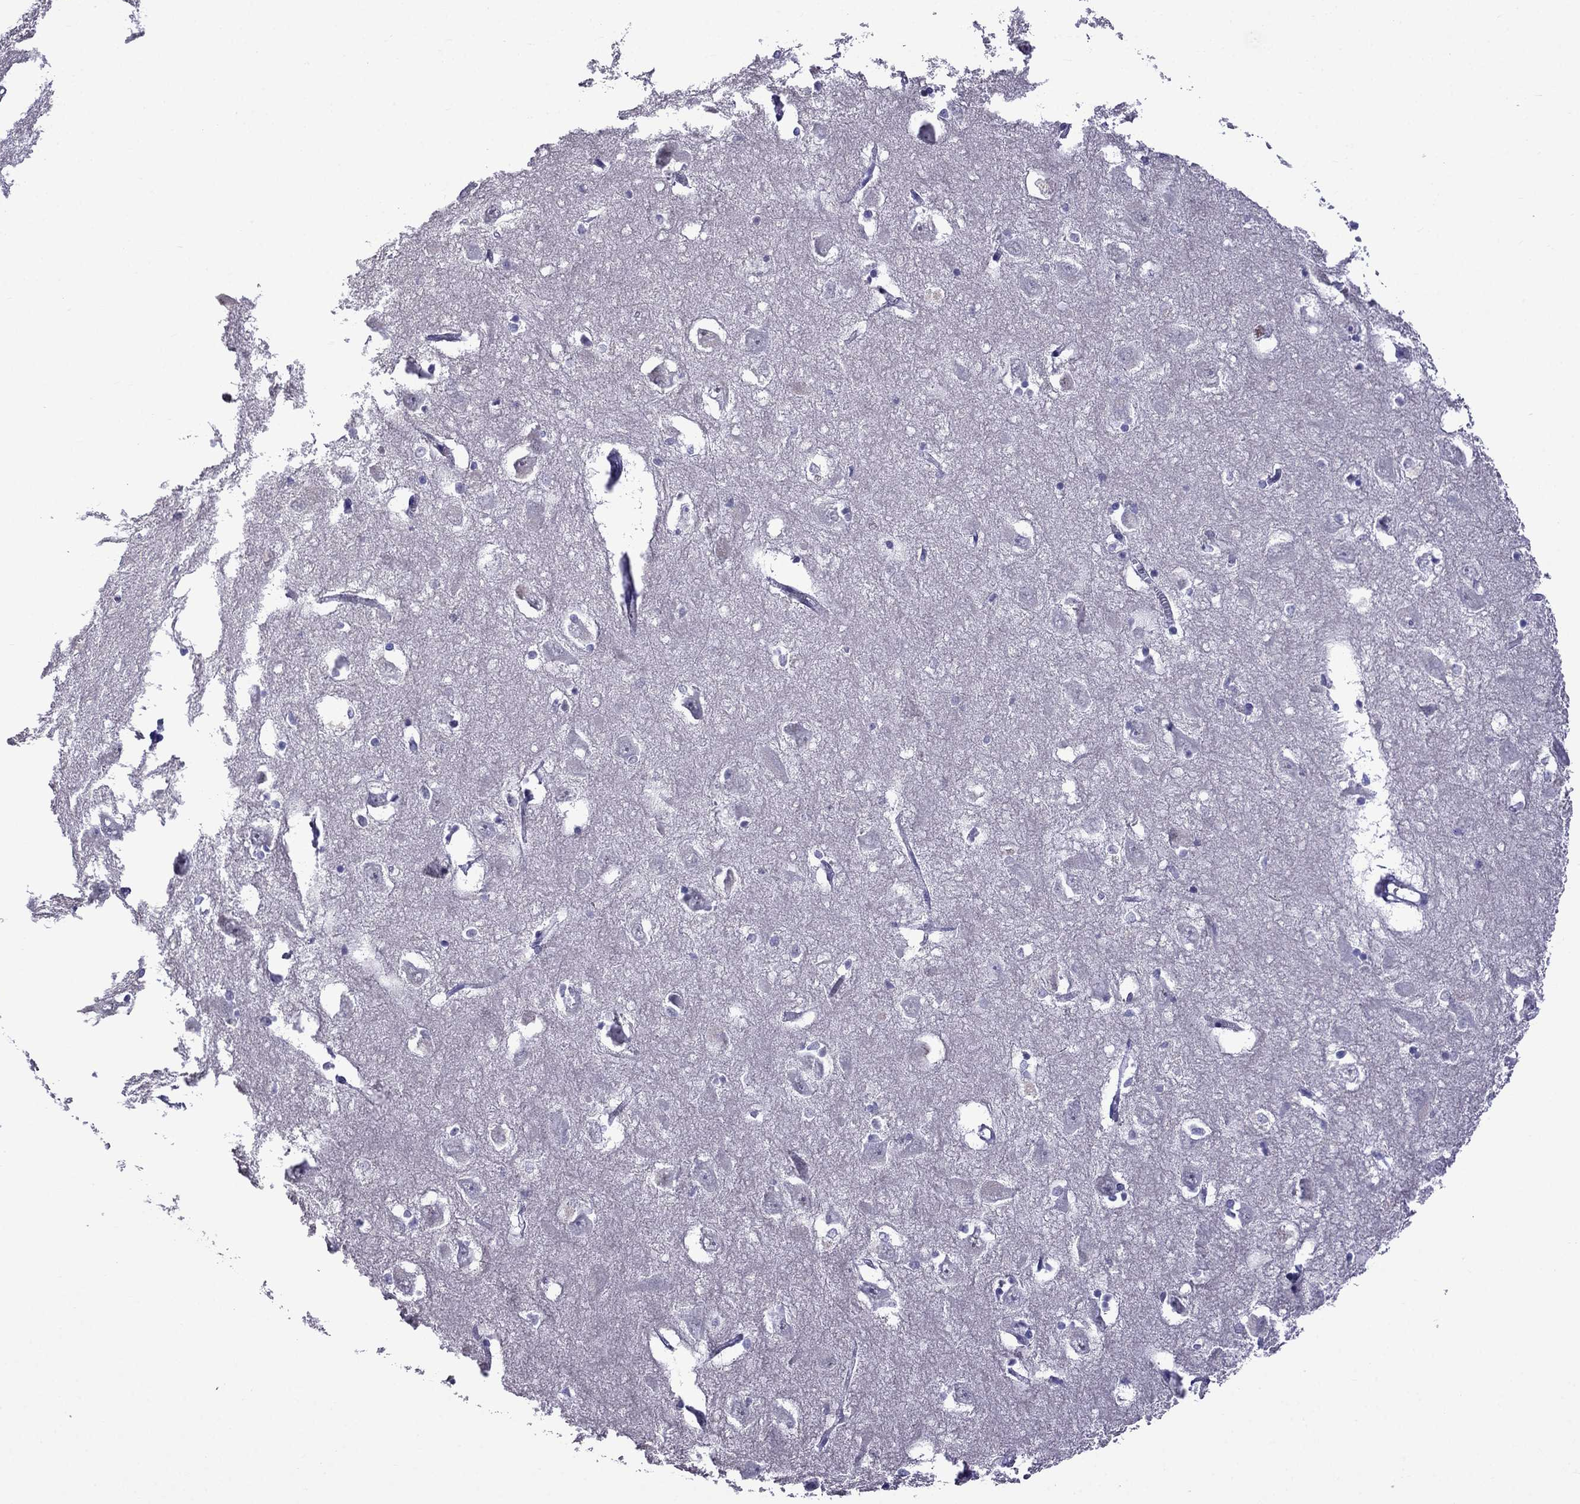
{"staining": {"intensity": "negative", "quantity": "none", "location": "none"}, "tissue": "hippocampus", "cell_type": "Glial cells", "image_type": "normal", "snomed": [{"axis": "morphology", "description": "Normal tissue, NOS"}, {"axis": "topography", "description": "Lateral ventricle wall"}, {"axis": "topography", "description": "Hippocampus"}], "caption": "Human hippocampus stained for a protein using immunohistochemistry (IHC) exhibits no staining in glial cells.", "gene": "MGP", "patient": {"sex": "female", "age": 63}}